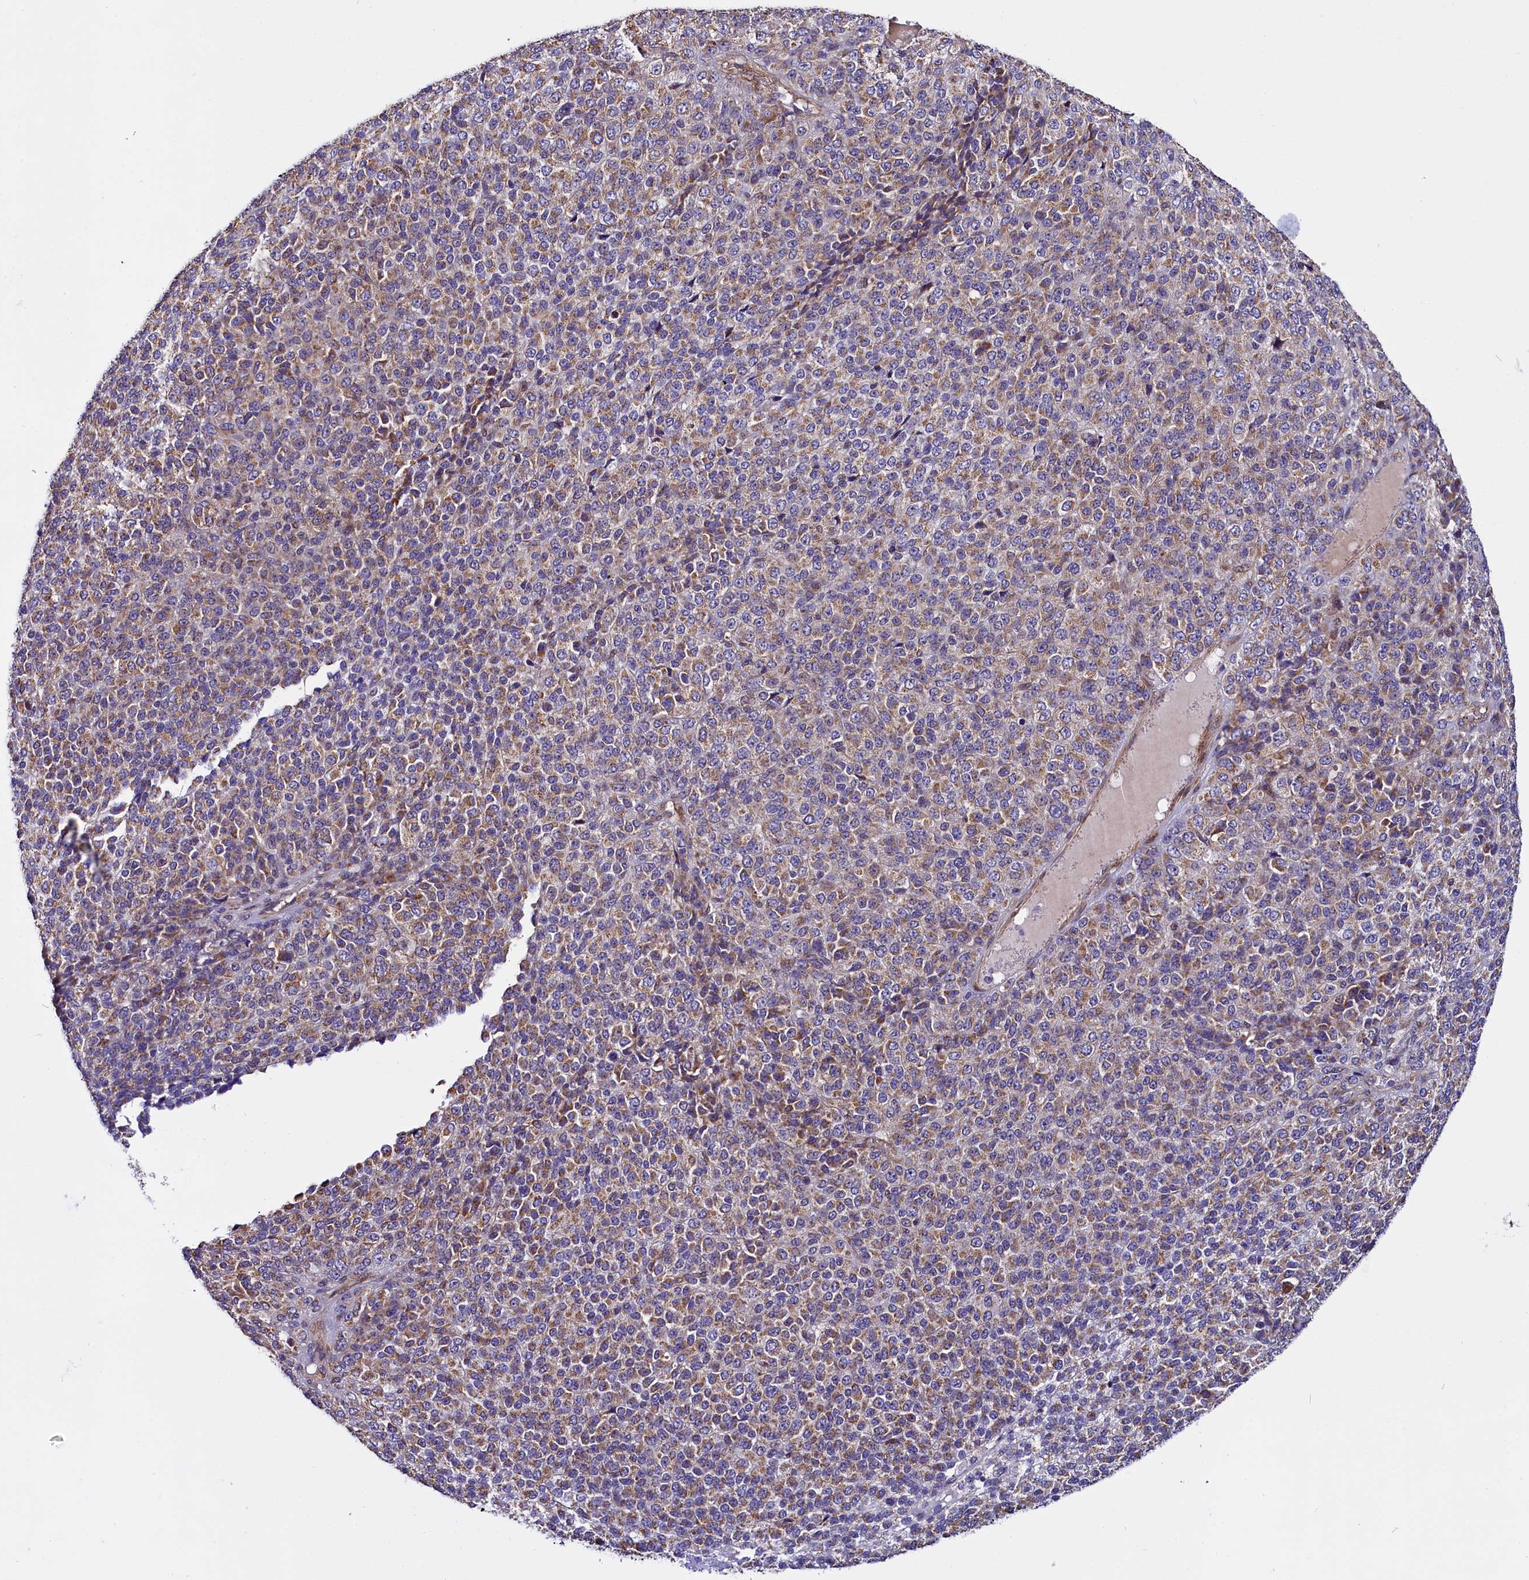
{"staining": {"intensity": "moderate", "quantity": ">75%", "location": "cytoplasmic/membranous"}, "tissue": "melanoma", "cell_type": "Tumor cells", "image_type": "cancer", "snomed": [{"axis": "morphology", "description": "Malignant melanoma, Metastatic site"}, {"axis": "topography", "description": "Brain"}], "caption": "IHC of melanoma exhibits medium levels of moderate cytoplasmic/membranous positivity in about >75% of tumor cells.", "gene": "UACA", "patient": {"sex": "female", "age": 56}}